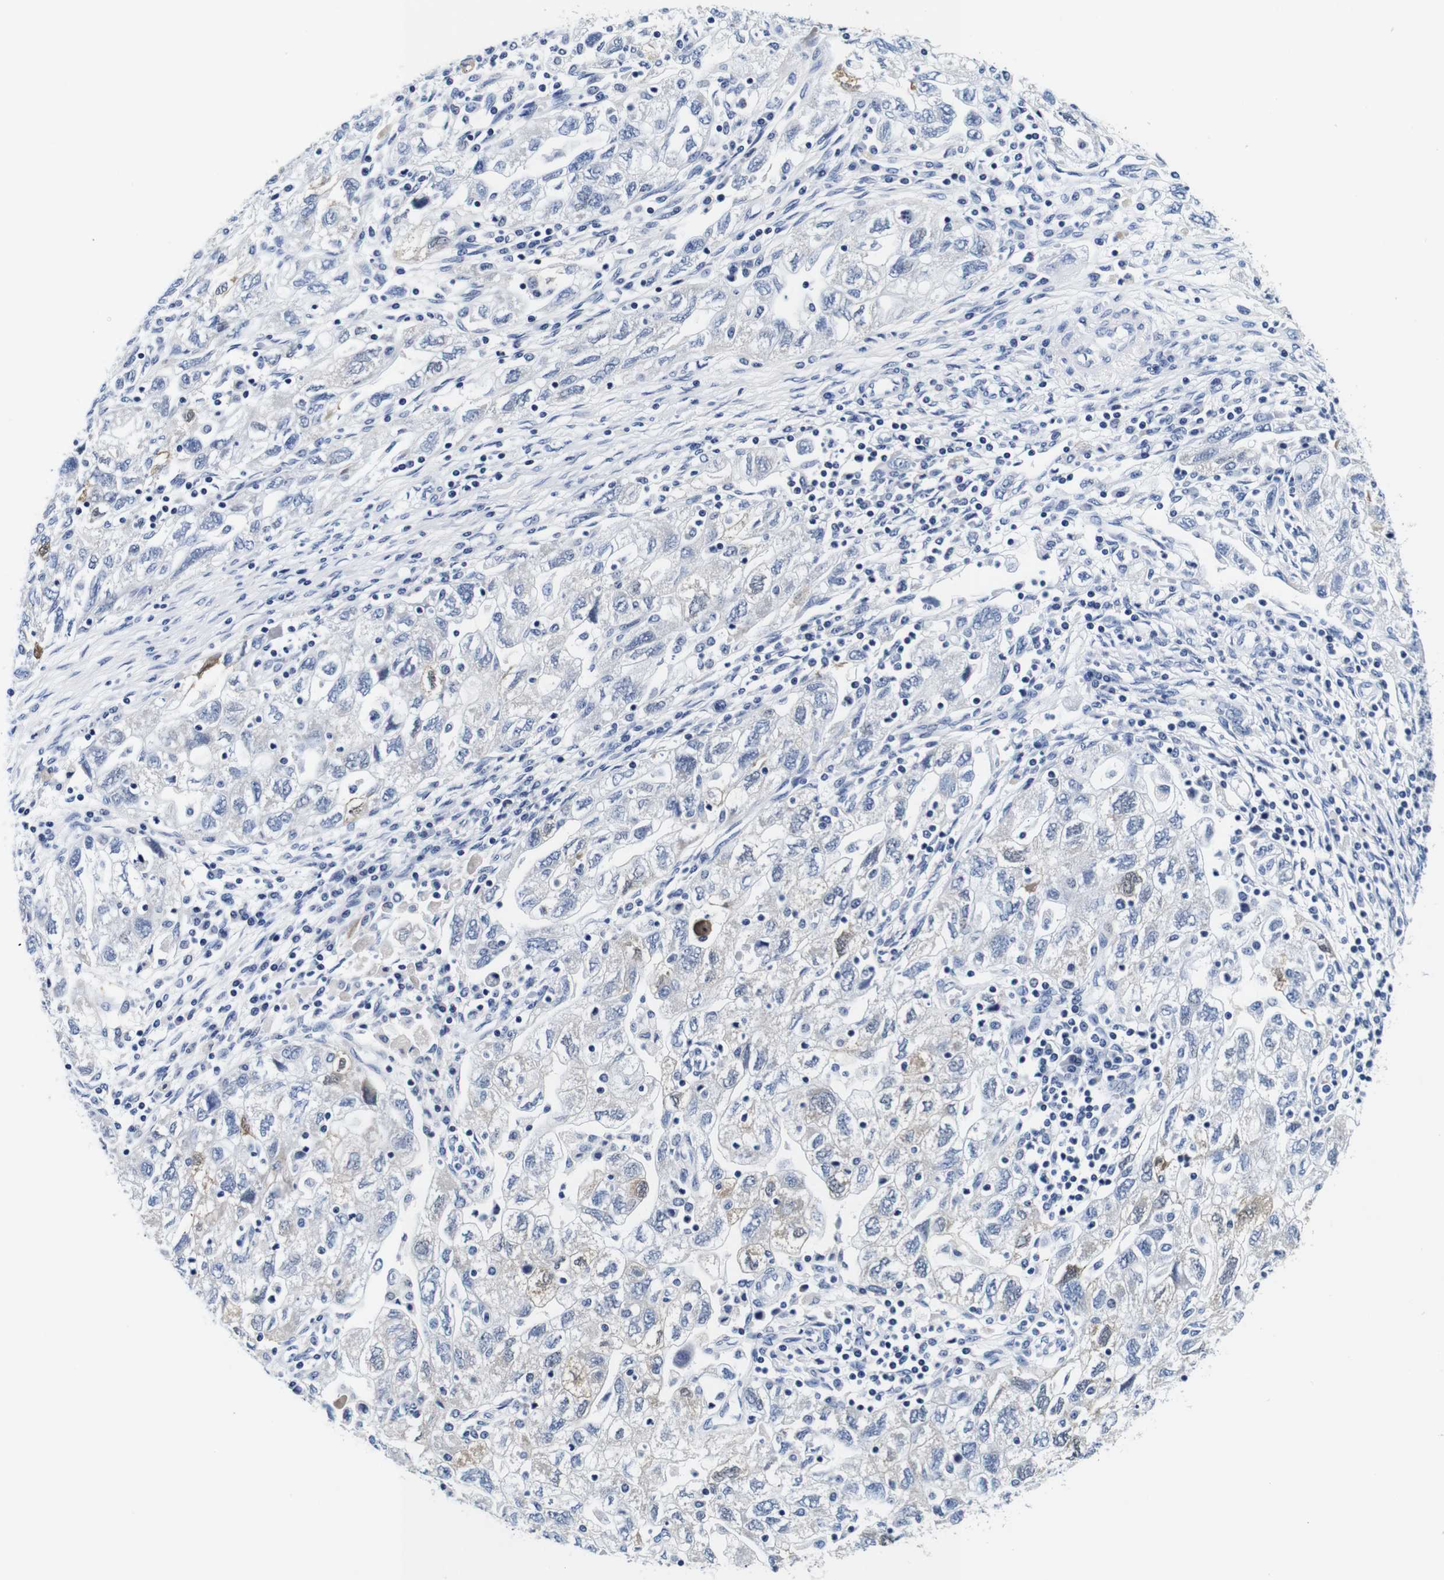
{"staining": {"intensity": "negative", "quantity": "none", "location": "none"}, "tissue": "ovarian cancer", "cell_type": "Tumor cells", "image_type": "cancer", "snomed": [{"axis": "morphology", "description": "Carcinoma, NOS"}, {"axis": "morphology", "description": "Cystadenocarcinoma, serous, NOS"}, {"axis": "topography", "description": "Ovary"}], "caption": "Immunohistochemical staining of human ovarian cancer (carcinoma) shows no significant positivity in tumor cells.", "gene": "GP1BA", "patient": {"sex": "female", "age": 69}}